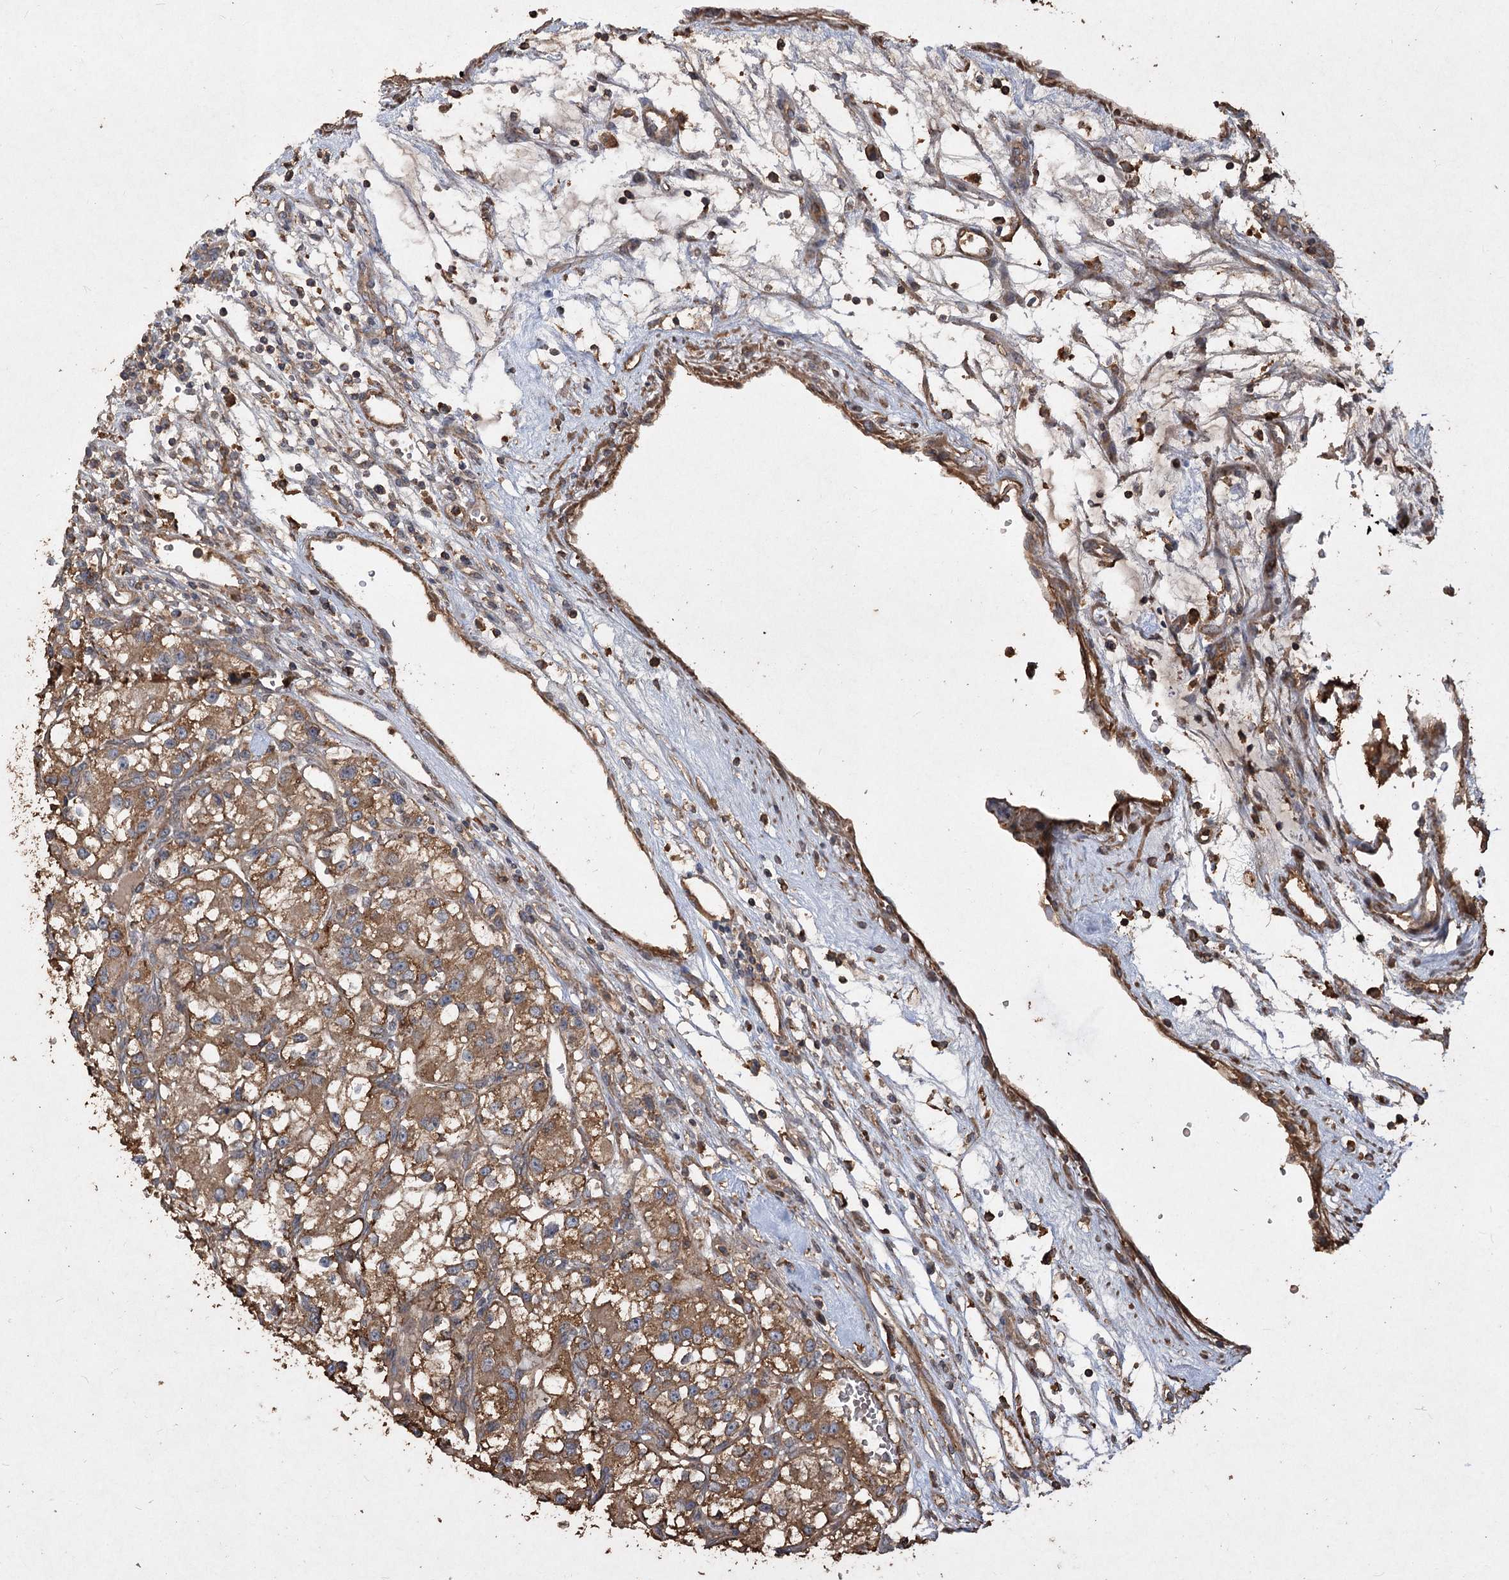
{"staining": {"intensity": "strong", "quantity": ">75%", "location": "cytoplasmic/membranous"}, "tissue": "renal cancer", "cell_type": "Tumor cells", "image_type": "cancer", "snomed": [{"axis": "morphology", "description": "Adenocarcinoma, NOS"}, {"axis": "topography", "description": "Kidney"}], "caption": "Immunohistochemical staining of renal adenocarcinoma demonstrates strong cytoplasmic/membranous protein staining in approximately >75% of tumor cells.", "gene": "PIK3C2A", "patient": {"sex": "female", "age": 57}}